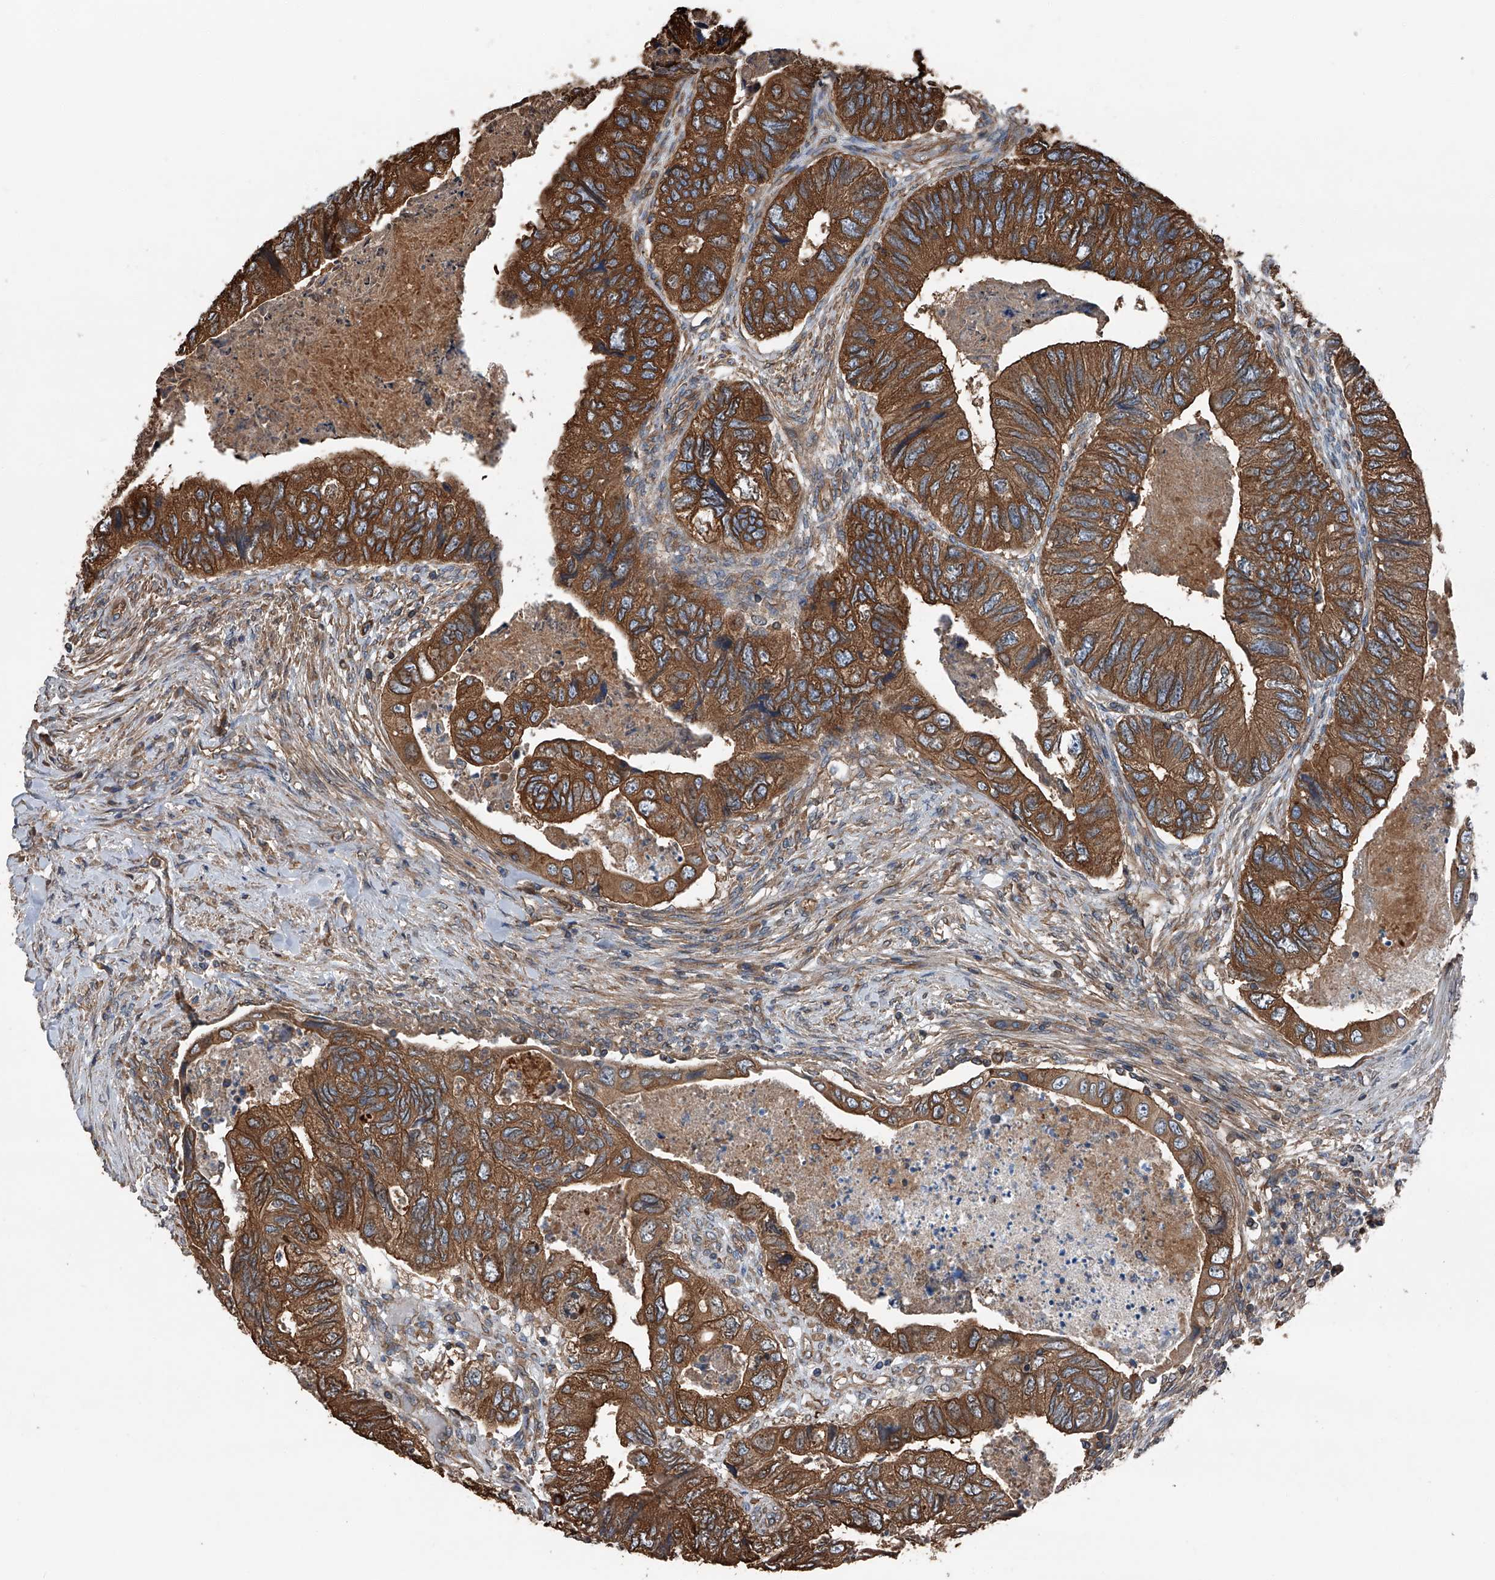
{"staining": {"intensity": "strong", "quantity": ">75%", "location": "cytoplasmic/membranous"}, "tissue": "colorectal cancer", "cell_type": "Tumor cells", "image_type": "cancer", "snomed": [{"axis": "morphology", "description": "Adenocarcinoma, NOS"}, {"axis": "topography", "description": "Rectum"}], "caption": "Protein expression analysis of human colorectal cancer reveals strong cytoplasmic/membranous staining in approximately >75% of tumor cells.", "gene": "KCNJ2", "patient": {"sex": "male", "age": 63}}